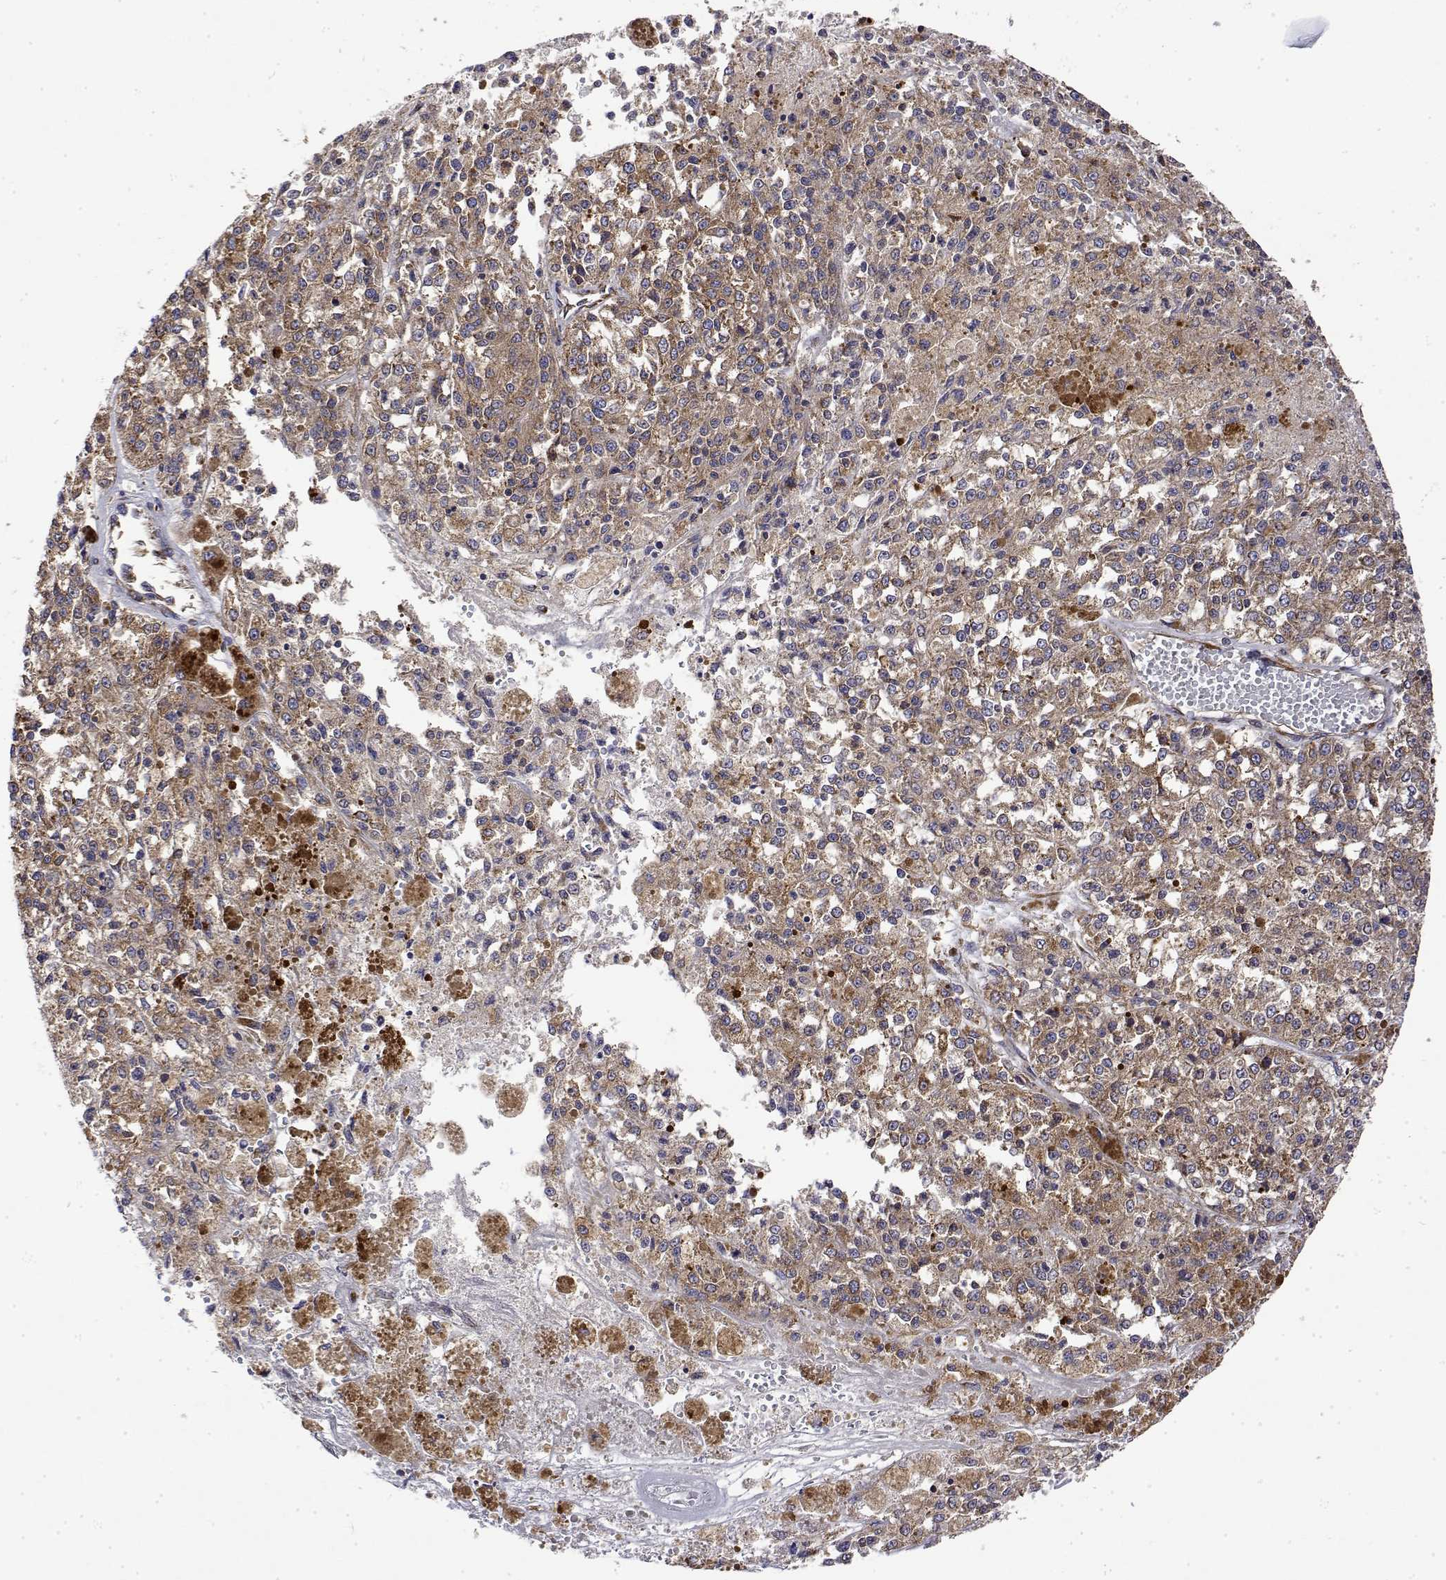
{"staining": {"intensity": "weak", "quantity": ">75%", "location": "cytoplasmic/membranous"}, "tissue": "melanoma", "cell_type": "Tumor cells", "image_type": "cancer", "snomed": [{"axis": "morphology", "description": "Malignant melanoma, Metastatic site"}, {"axis": "topography", "description": "Lymph node"}], "caption": "Brown immunohistochemical staining in malignant melanoma (metastatic site) displays weak cytoplasmic/membranous positivity in approximately >75% of tumor cells. The protein of interest is stained brown, and the nuclei are stained in blue (DAB IHC with brightfield microscopy, high magnification).", "gene": "EEF1G", "patient": {"sex": "female", "age": 64}}